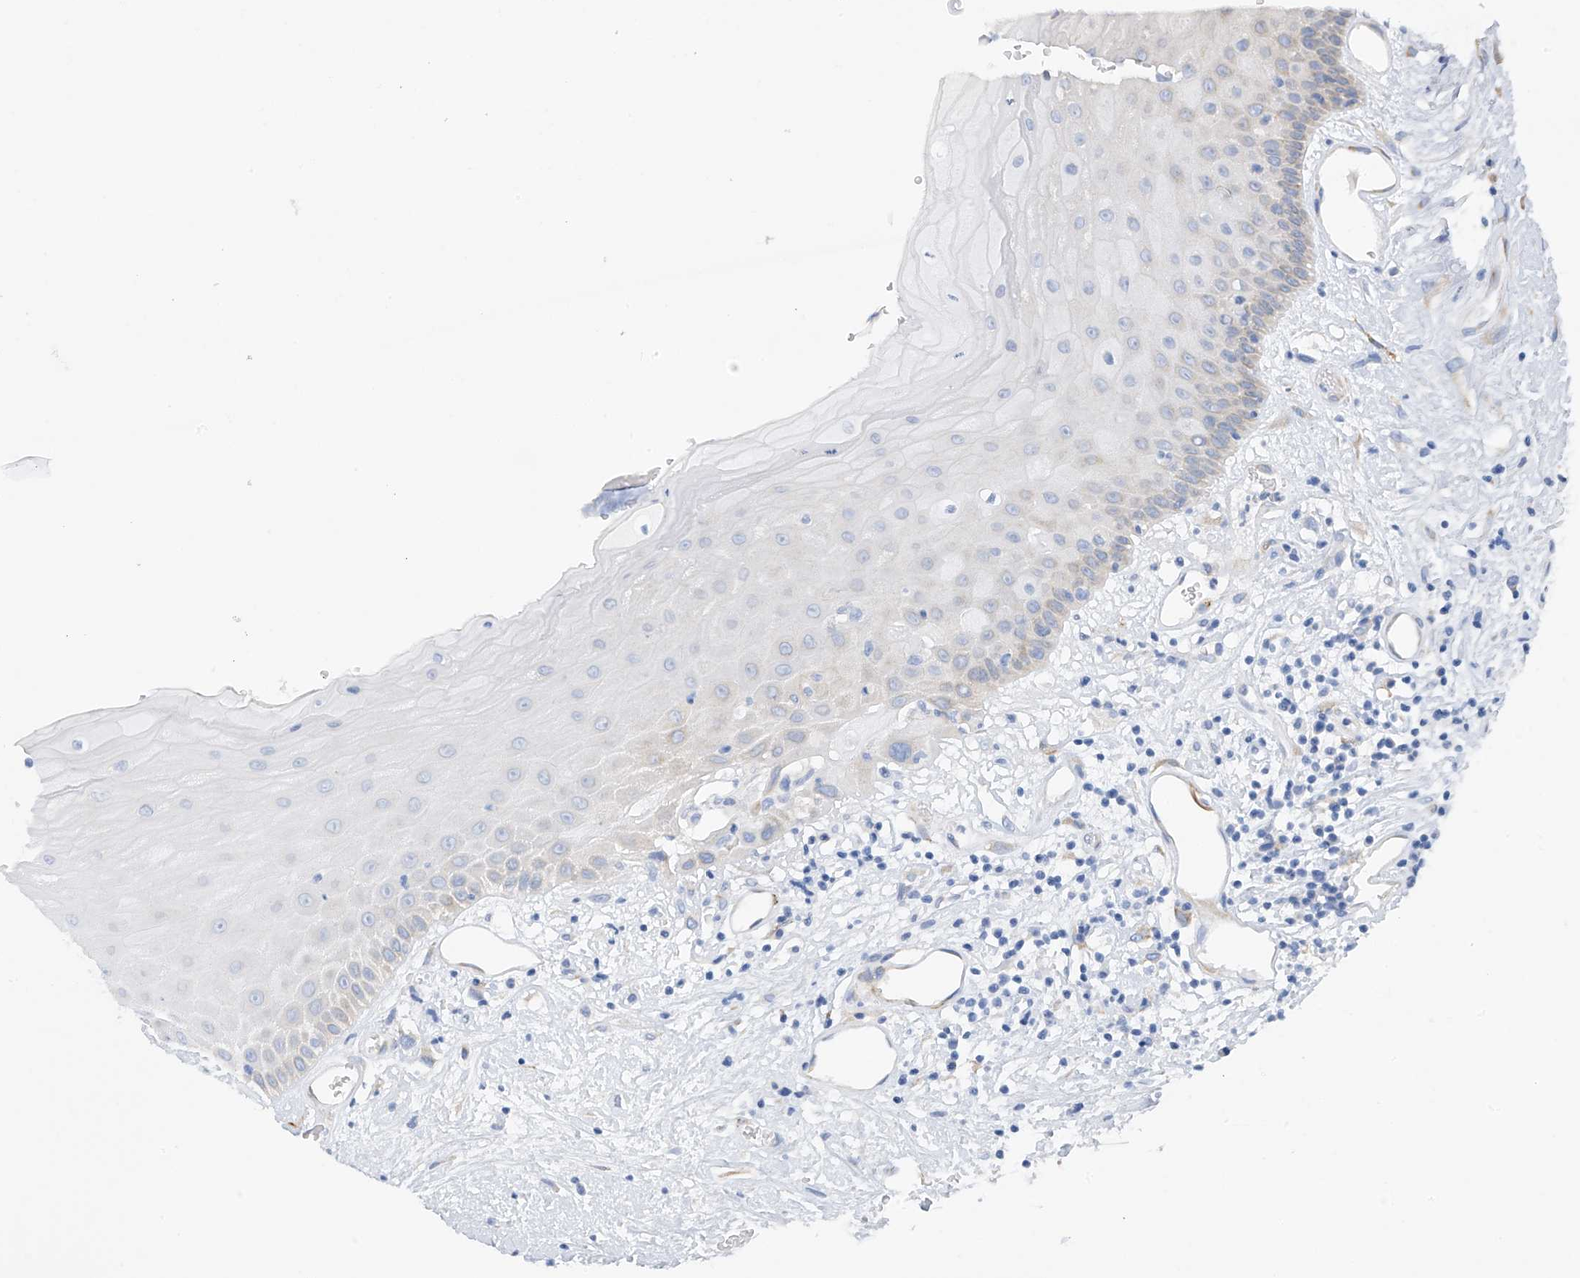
{"staining": {"intensity": "negative", "quantity": "none", "location": "none"}, "tissue": "oral mucosa", "cell_type": "Squamous epithelial cells", "image_type": "normal", "snomed": [{"axis": "morphology", "description": "Normal tissue, NOS"}, {"axis": "topography", "description": "Oral tissue"}], "caption": "The immunohistochemistry (IHC) histopathology image has no significant positivity in squamous epithelial cells of oral mucosa. (IHC, brightfield microscopy, high magnification).", "gene": "RCN2", "patient": {"sex": "female", "age": 76}}